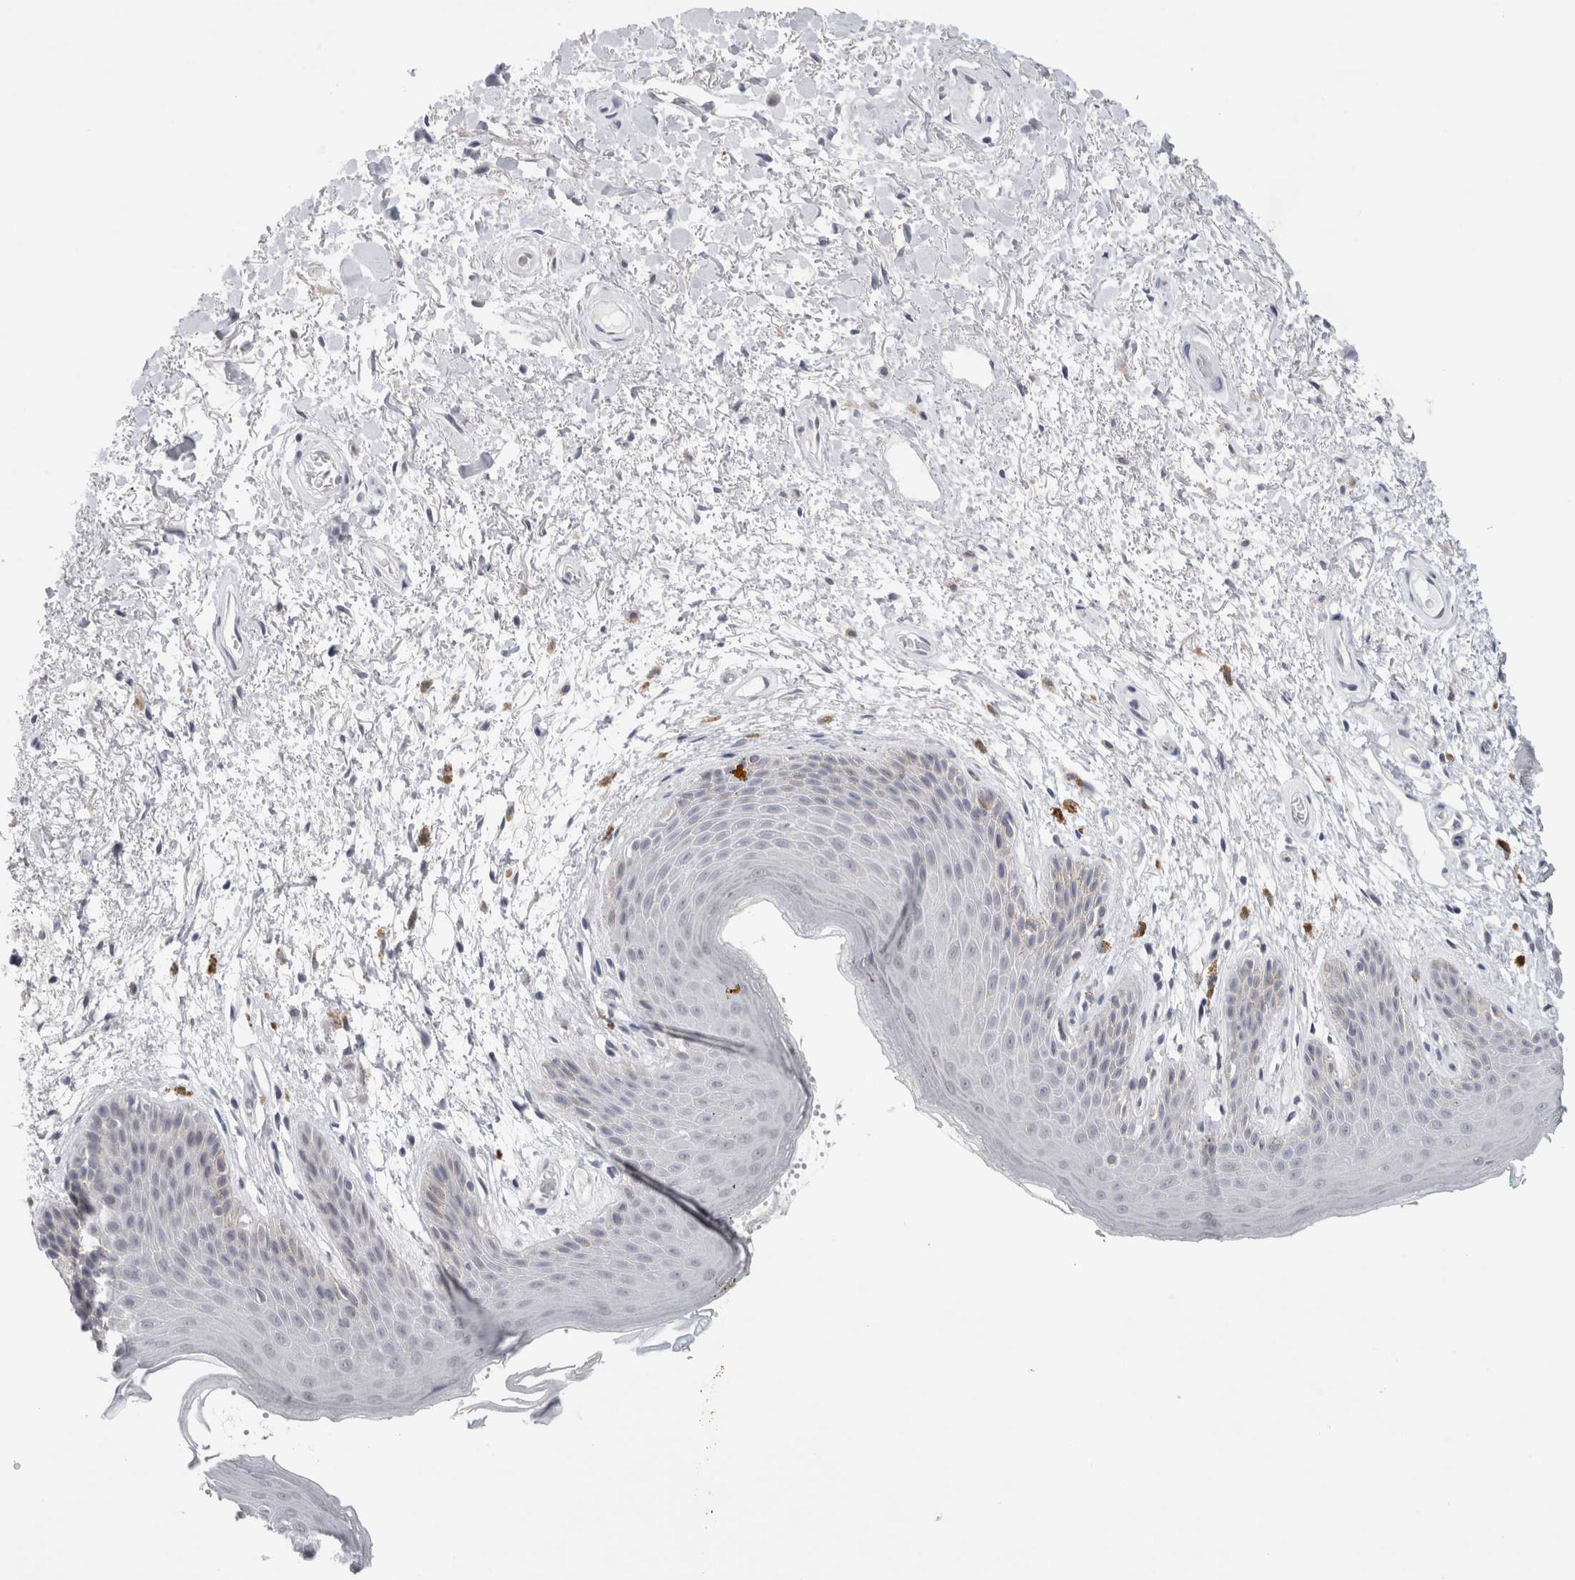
{"staining": {"intensity": "negative", "quantity": "none", "location": "none"}, "tissue": "skin", "cell_type": "Epidermal cells", "image_type": "normal", "snomed": [{"axis": "morphology", "description": "Normal tissue, NOS"}, {"axis": "topography", "description": "Anal"}], "caption": "DAB (3,3'-diaminobenzidine) immunohistochemical staining of unremarkable human skin reveals no significant staining in epidermal cells. (DAB immunohistochemistry with hematoxylin counter stain).", "gene": "TONSL", "patient": {"sex": "male", "age": 74}}